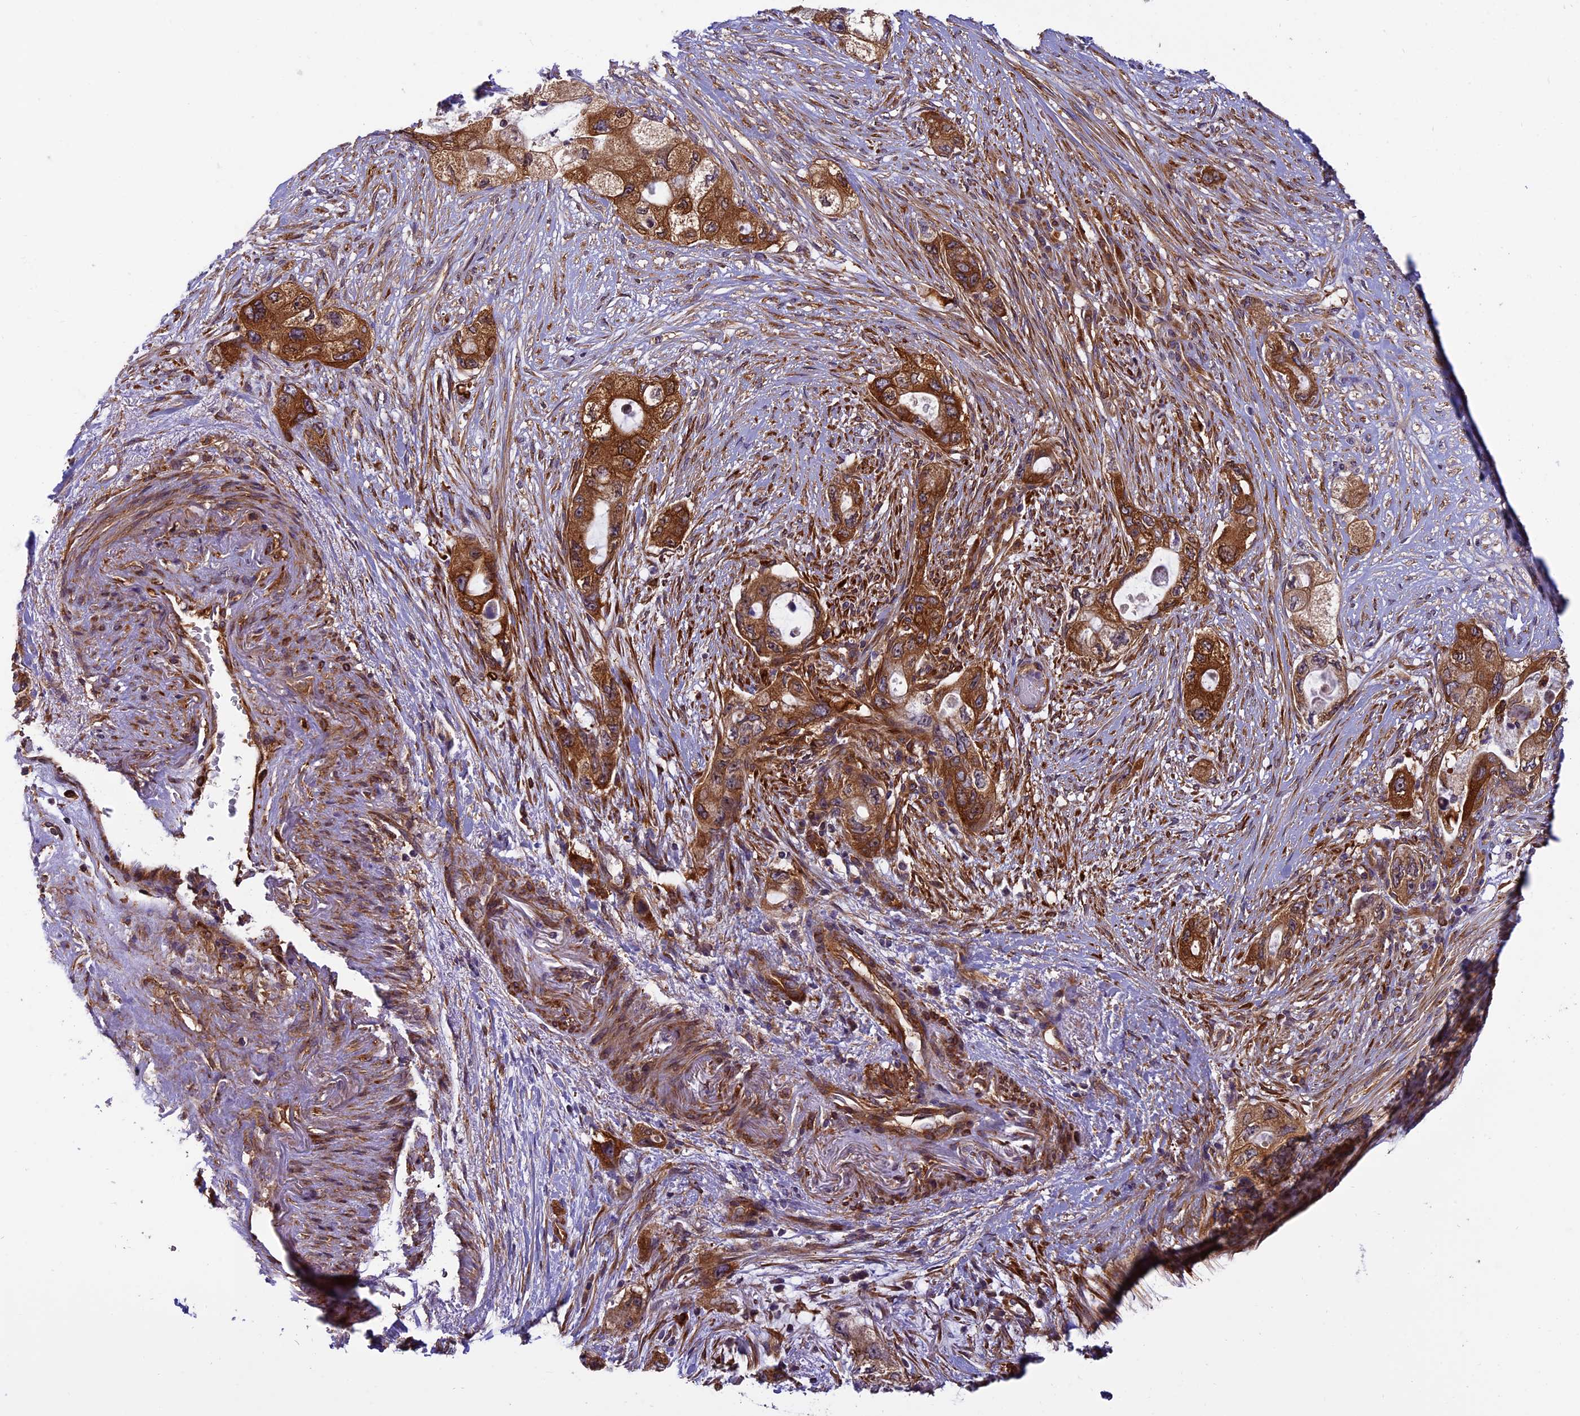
{"staining": {"intensity": "strong", "quantity": ">75%", "location": "cytoplasmic/membranous"}, "tissue": "pancreatic cancer", "cell_type": "Tumor cells", "image_type": "cancer", "snomed": [{"axis": "morphology", "description": "Adenocarcinoma, NOS"}, {"axis": "topography", "description": "Pancreas"}], "caption": "Protein expression by immunohistochemistry (IHC) displays strong cytoplasmic/membranous staining in approximately >75% of tumor cells in pancreatic adenocarcinoma. (Stains: DAB in brown, nuclei in blue, Microscopy: brightfield microscopy at high magnification).", "gene": "EHBP1L1", "patient": {"sex": "female", "age": 73}}